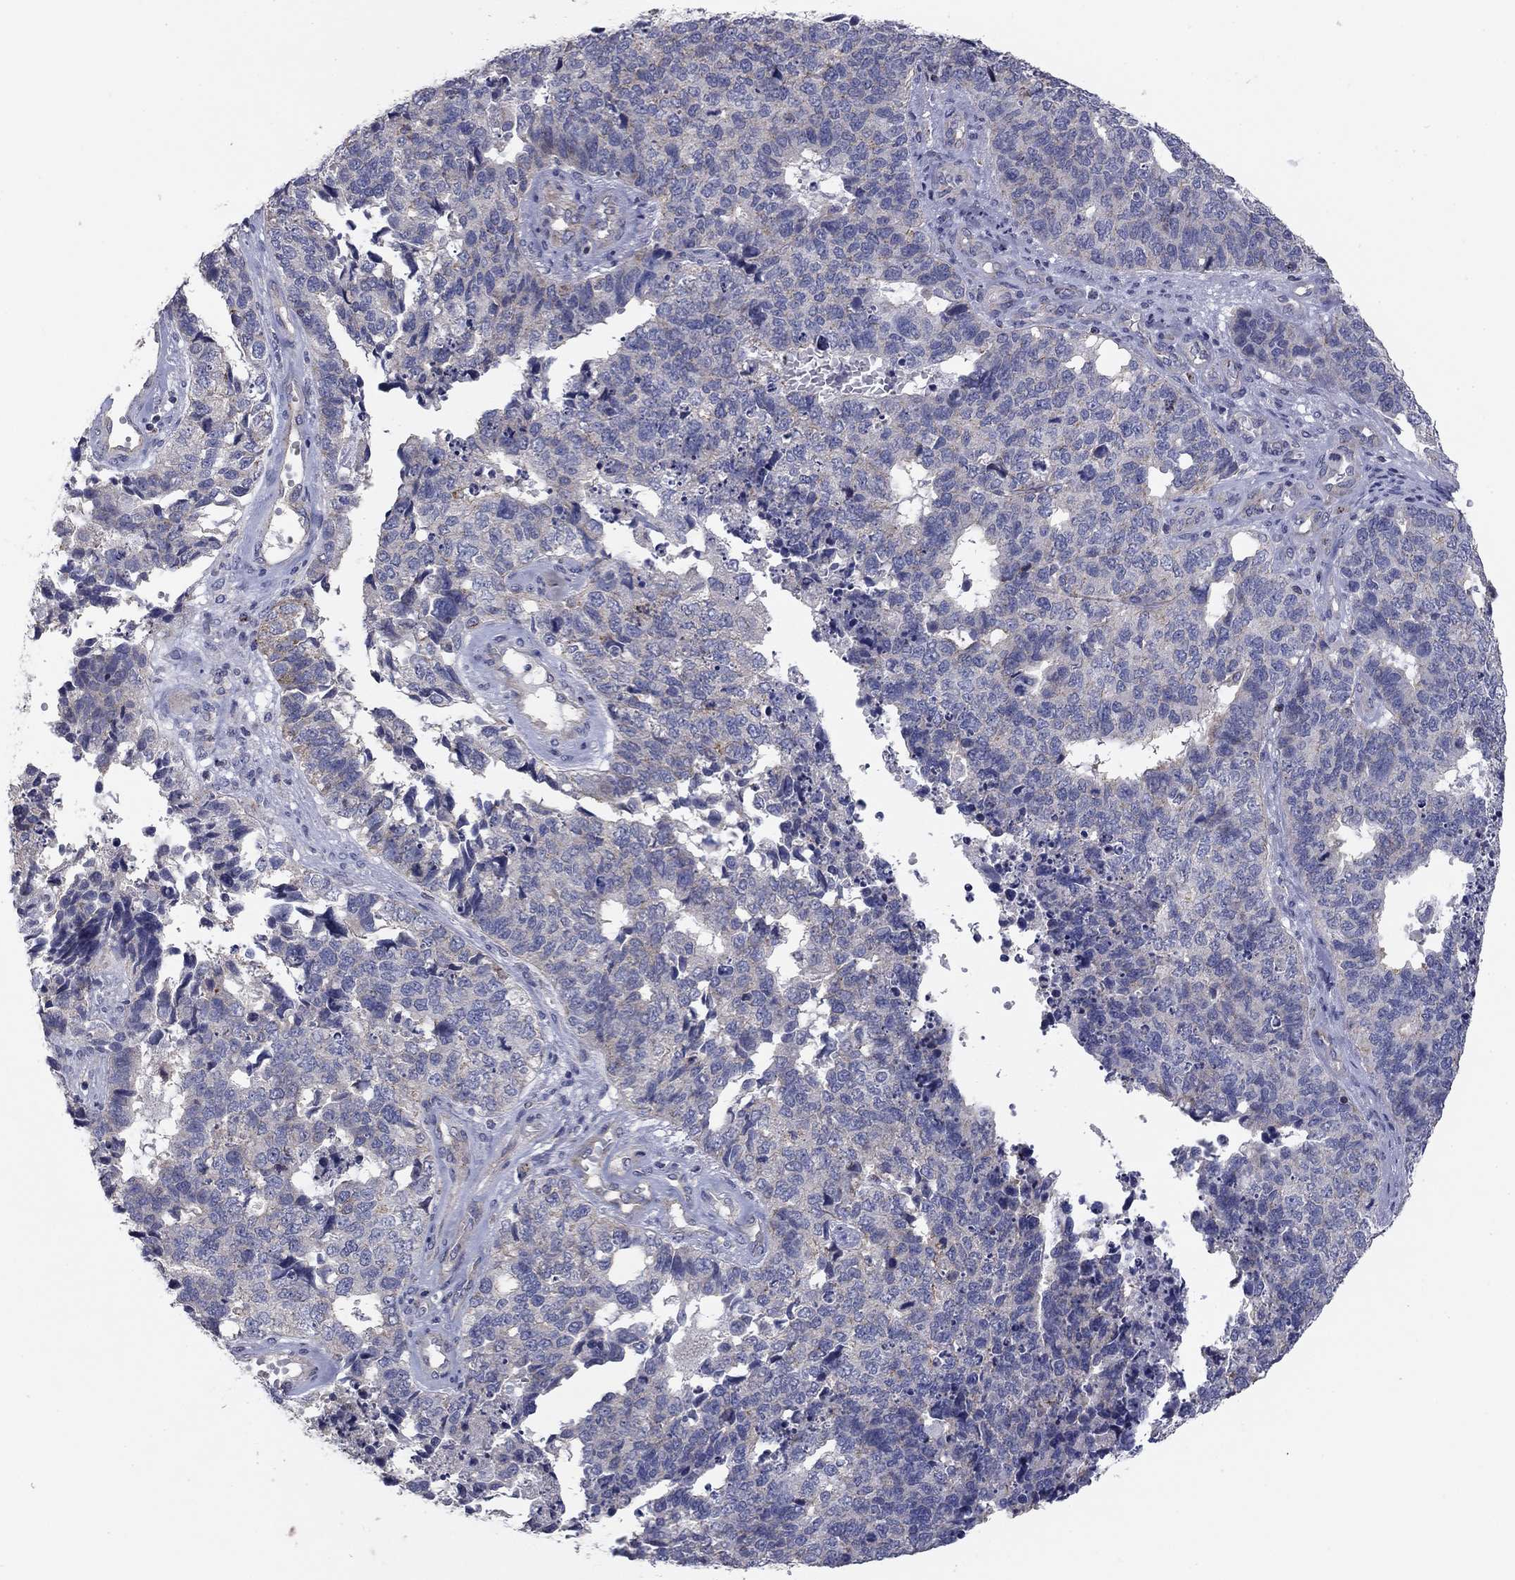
{"staining": {"intensity": "negative", "quantity": "none", "location": "none"}, "tissue": "cervical cancer", "cell_type": "Tumor cells", "image_type": "cancer", "snomed": [{"axis": "morphology", "description": "Squamous cell carcinoma, NOS"}, {"axis": "topography", "description": "Cervix"}], "caption": "Human cervical cancer stained for a protein using immunohistochemistry exhibits no expression in tumor cells.", "gene": "SEPTIN3", "patient": {"sex": "female", "age": 63}}